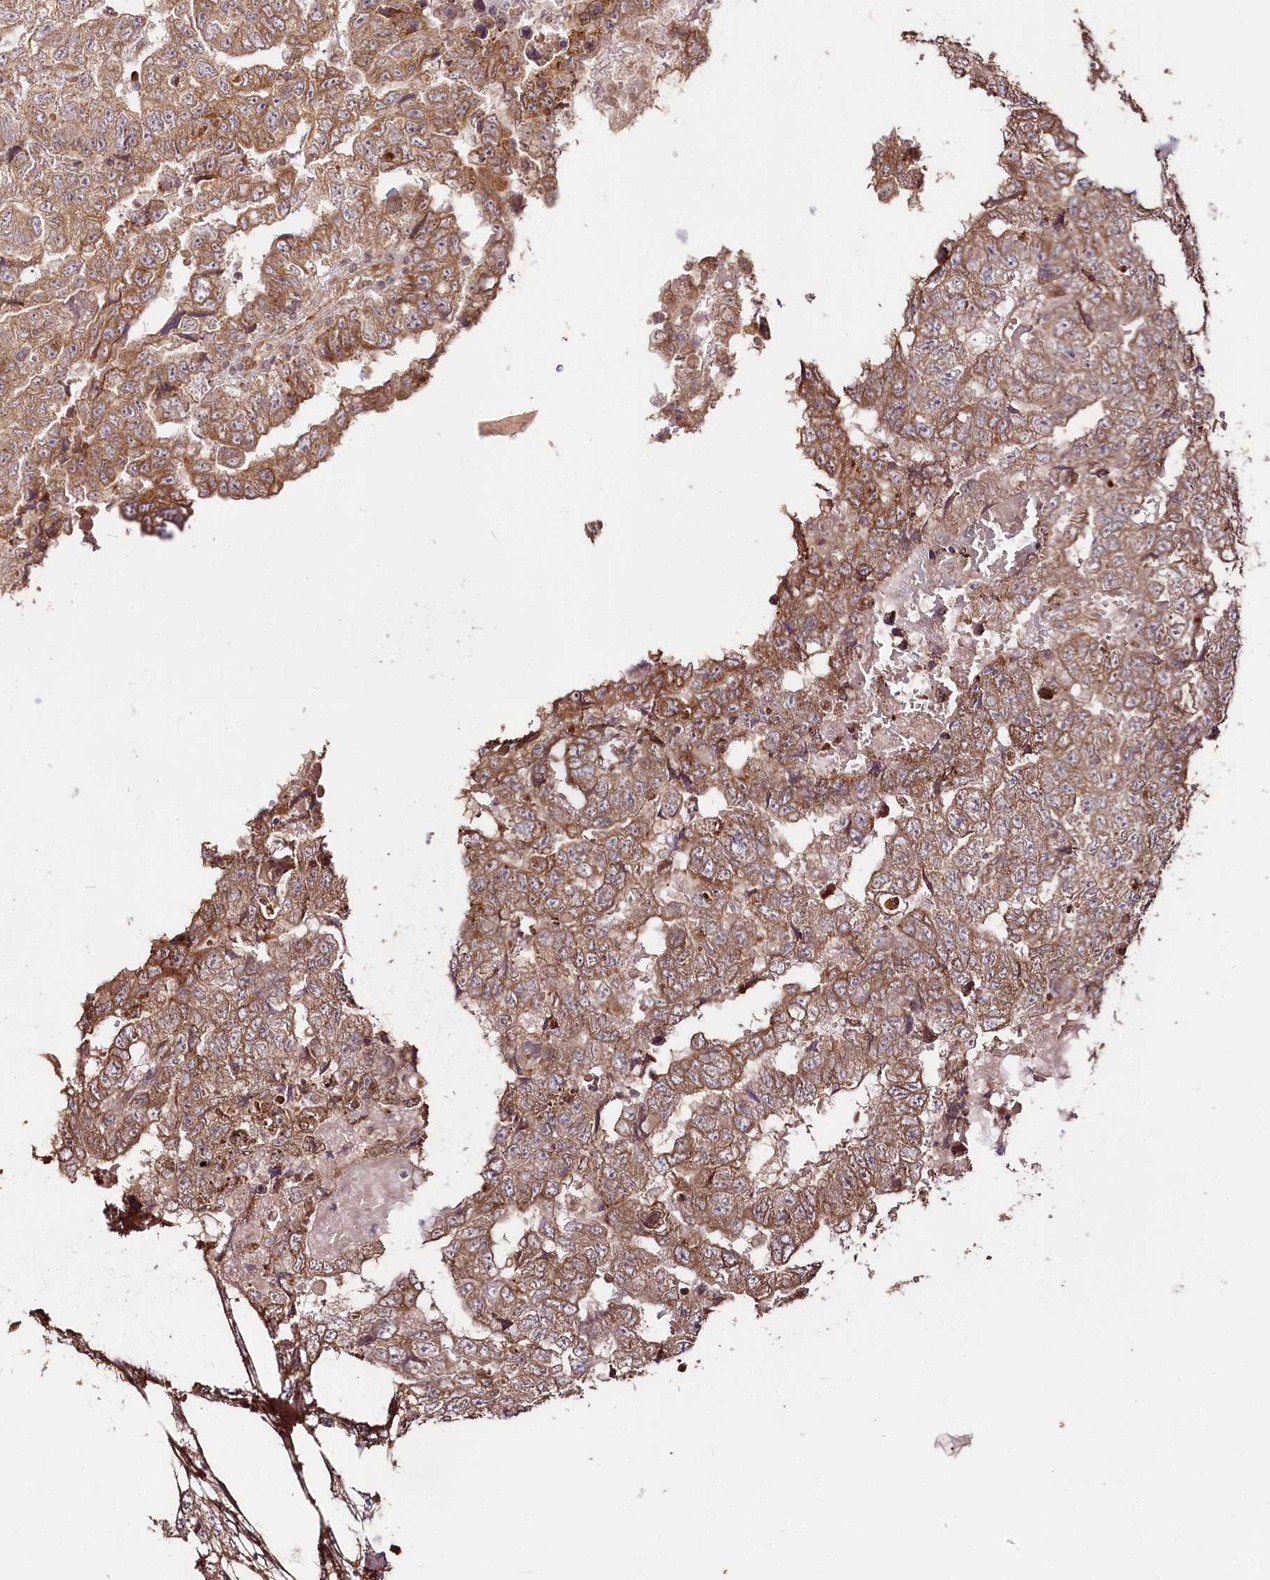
{"staining": {"intensity": "moderate", "quantity": ">75%", "location": "cytoplasmic/membranous"}, "tissue": "testis cancer", "cell_type": "Tumor cells", "image_type": "cancer", "snomed": [{"axis": "morphology", "description": "Carcinoma, Embryonal, NOS"}, {"axis": "topography", "description": "Testis"}], "caption": "Protein expression analysis of human testis embryonal carcinoma reveals moderate cytoplasmic/membranous staining in about >75% of tumor cells. (Brightfield microscopy of DAB IHC at high magnification).", "gene": "ENSG00000144785", "patient": {"sex": "male", "age": 36}}